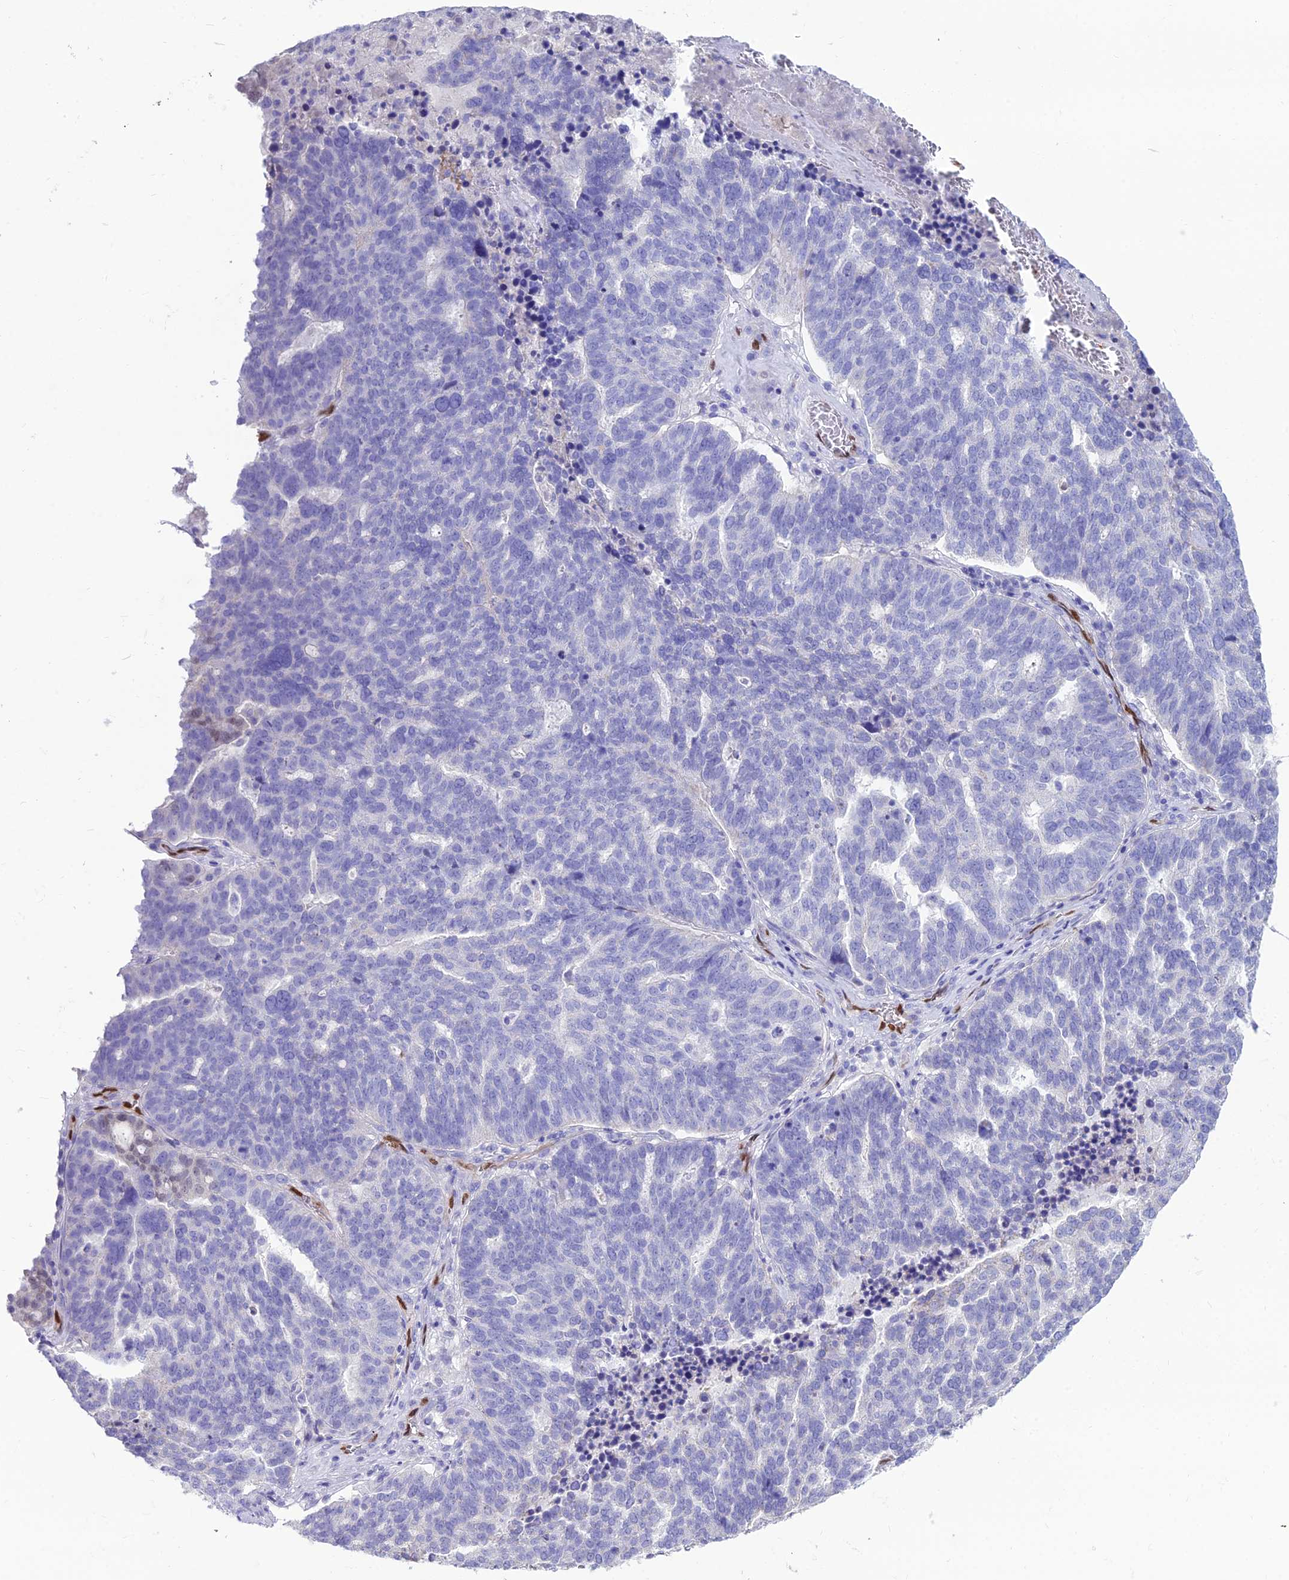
{"staining": {"intensity": "weak", "quantity": "<25%", "location": "nuclear"}, "tissue": "ovarian cancer", "cell_type": "Tumor cells", "image_type": "cancer", "snomed": [{"axis": "morphology", "description": "Cystadenocarcinoma, serous, NOS"}, {"axis": "topography", "description": "Ovary"}], "caption": "The histopathology image demonstrates no staining of tumor cells in ovarian cancer (serous cystadenocarcinoma).", "gene": "NOVA2", "patient": {"sex": "female", "age": 59}}